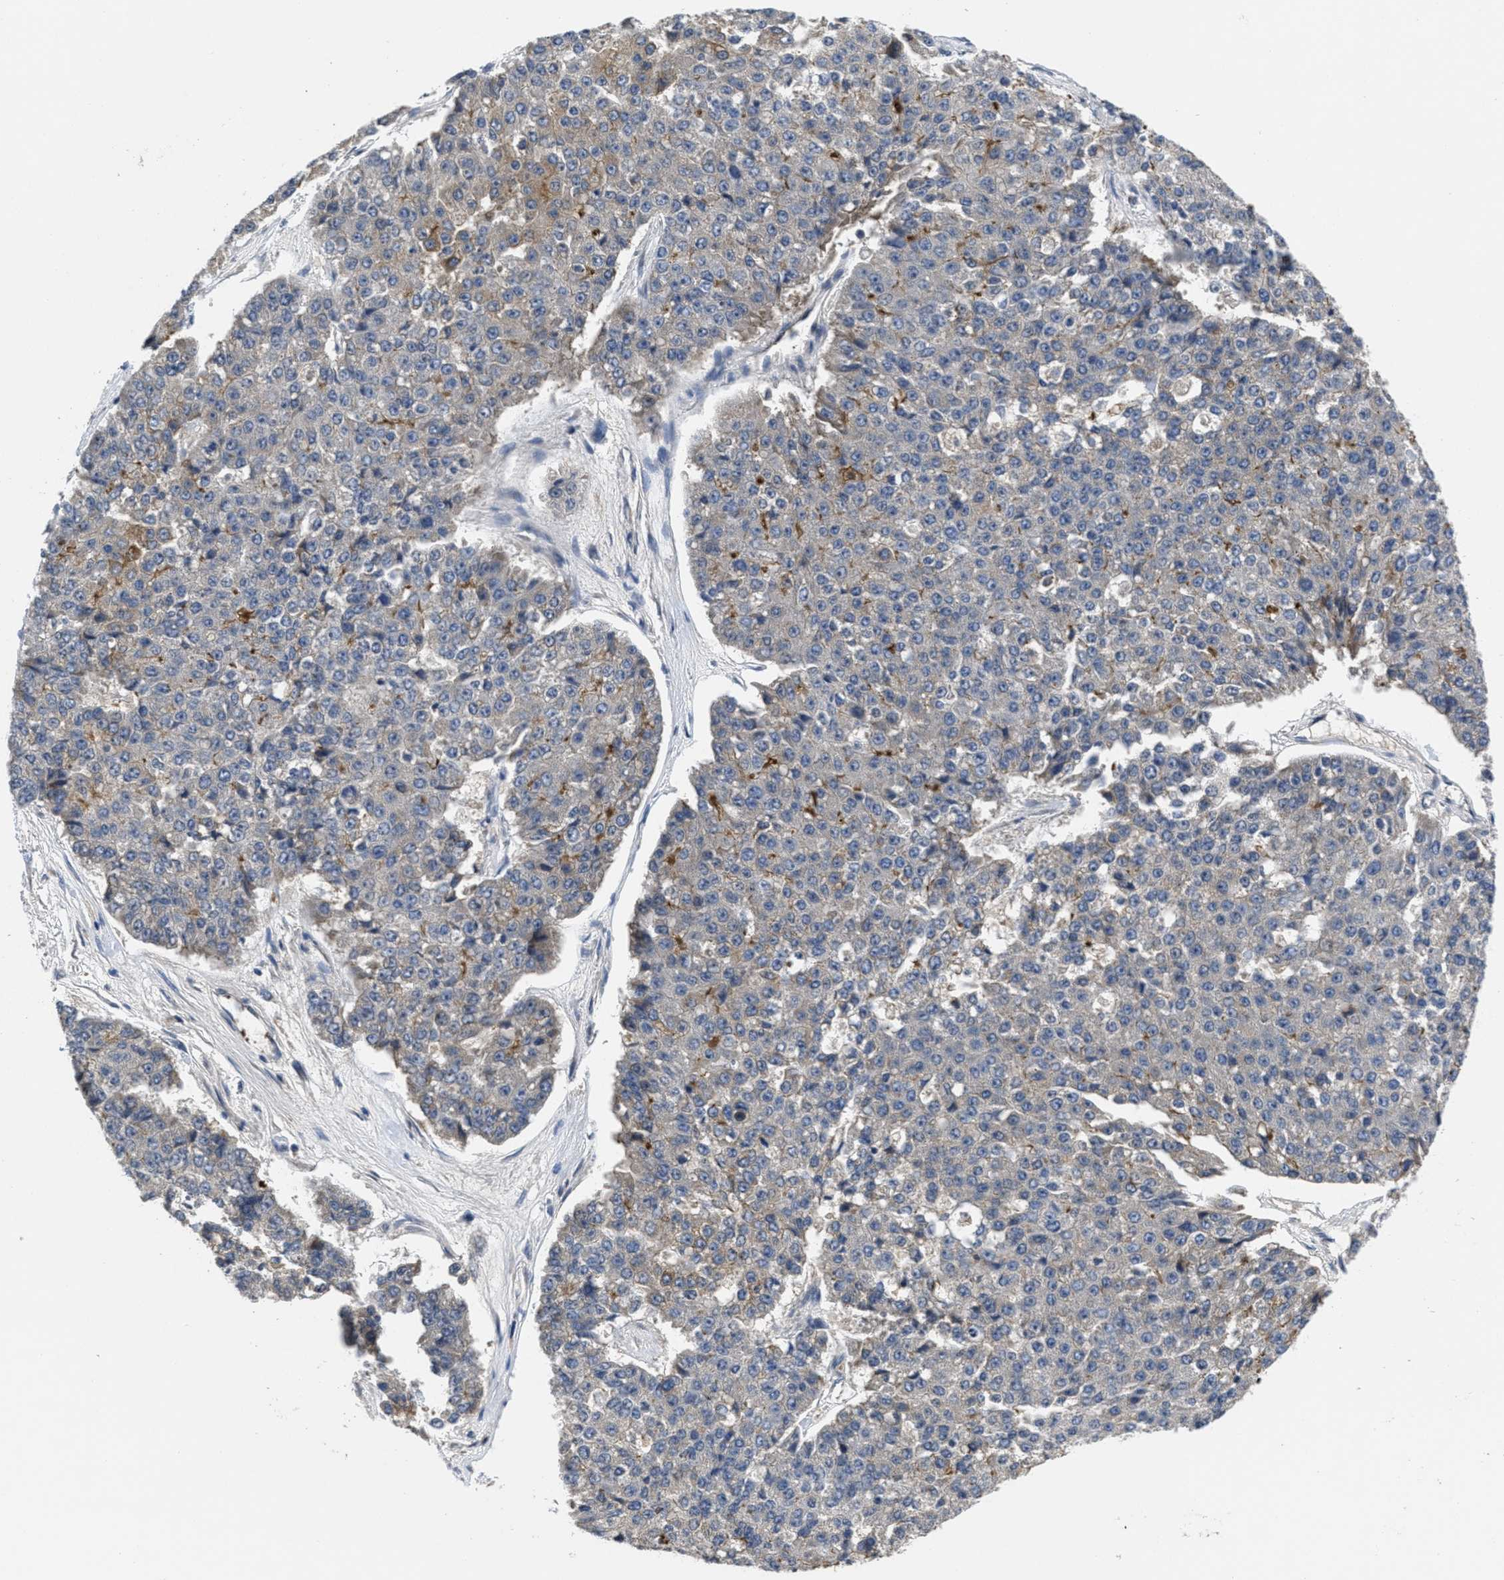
{"staining": {"intensity": "moderate", "quantity": "<25%", "location": "cytoplasmic/membranous"}, "tissue": "pancreatic cancer", "cell_type": "Tumor cells", "image_type": "cancer", "snomed": [{"axis": "morphology", "description": "Adenocarcinoma, NOS"}, {"axis": "topography", "description": "Pancreas"}], "caption": "About <25% of tumor cells in pancreatic adenocarcinoma display moderate cytoplasmic/membranous protein positivity as visualized by brown immunohistochemical staining.", "gene": "ANGPT1", "patient": {"sex": "male", "age": 50}}